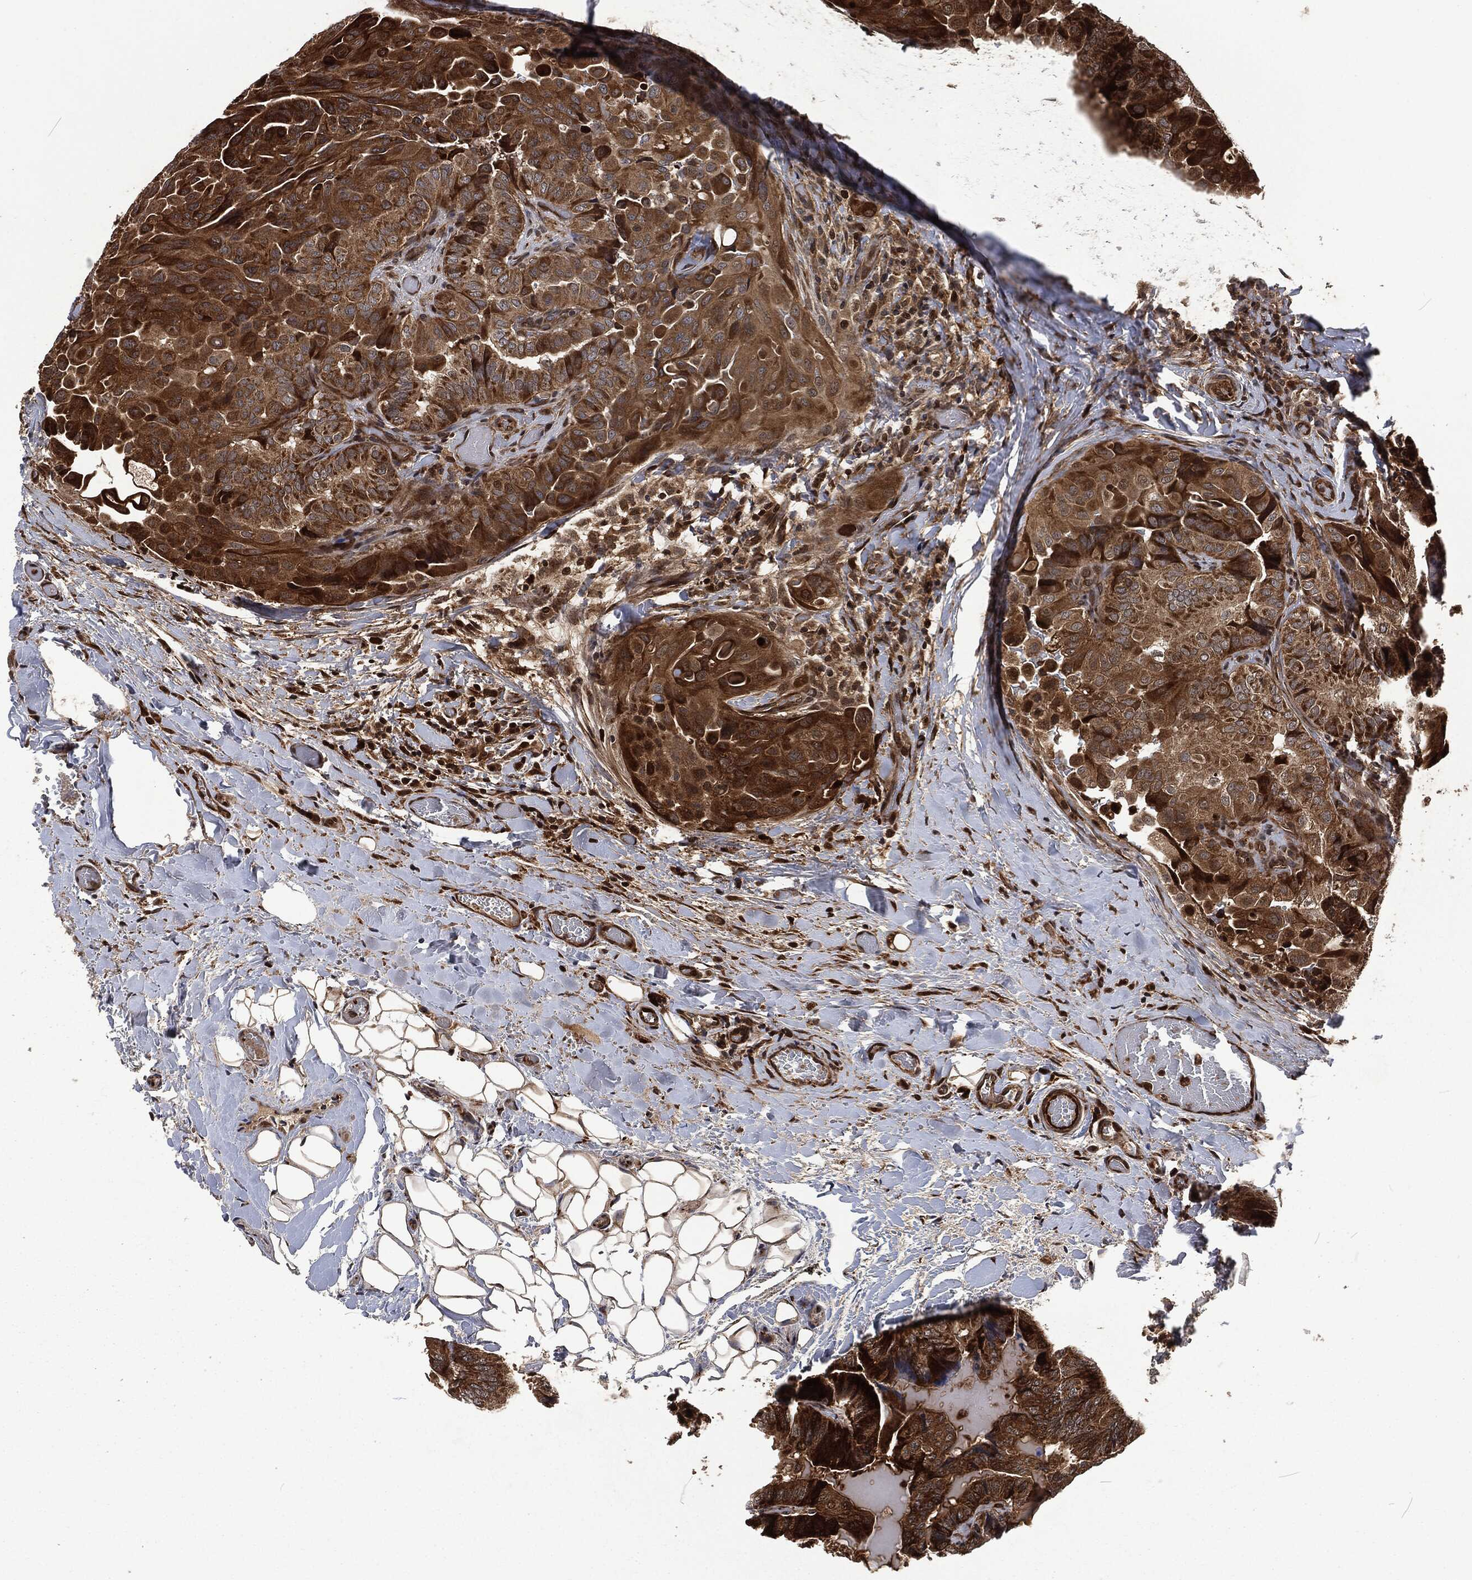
{"staining": {"intensity": "strong", "quantity": ">75%", "location": "cytoplasmic/membranous"}, "tissue": "thyroid cancer", "cell_type": "Tumor cells", "image_type": "cancer", "snomed": [{"axis": "morphology", "description": "Papillary adenocarcinoma, NOS"}, {"axis": "topography", "description": "Thyroid gland"}], "caption": "Immunohistochemical staining of human thyroid cancer (papillary adenocarcinoma) exhibits high levels of strong cytoplasmic/membranous protein expression in approximately >75% of tumor cells.", "gene": "CMPK2", "patient": {"sex": "female", "age": 68}}